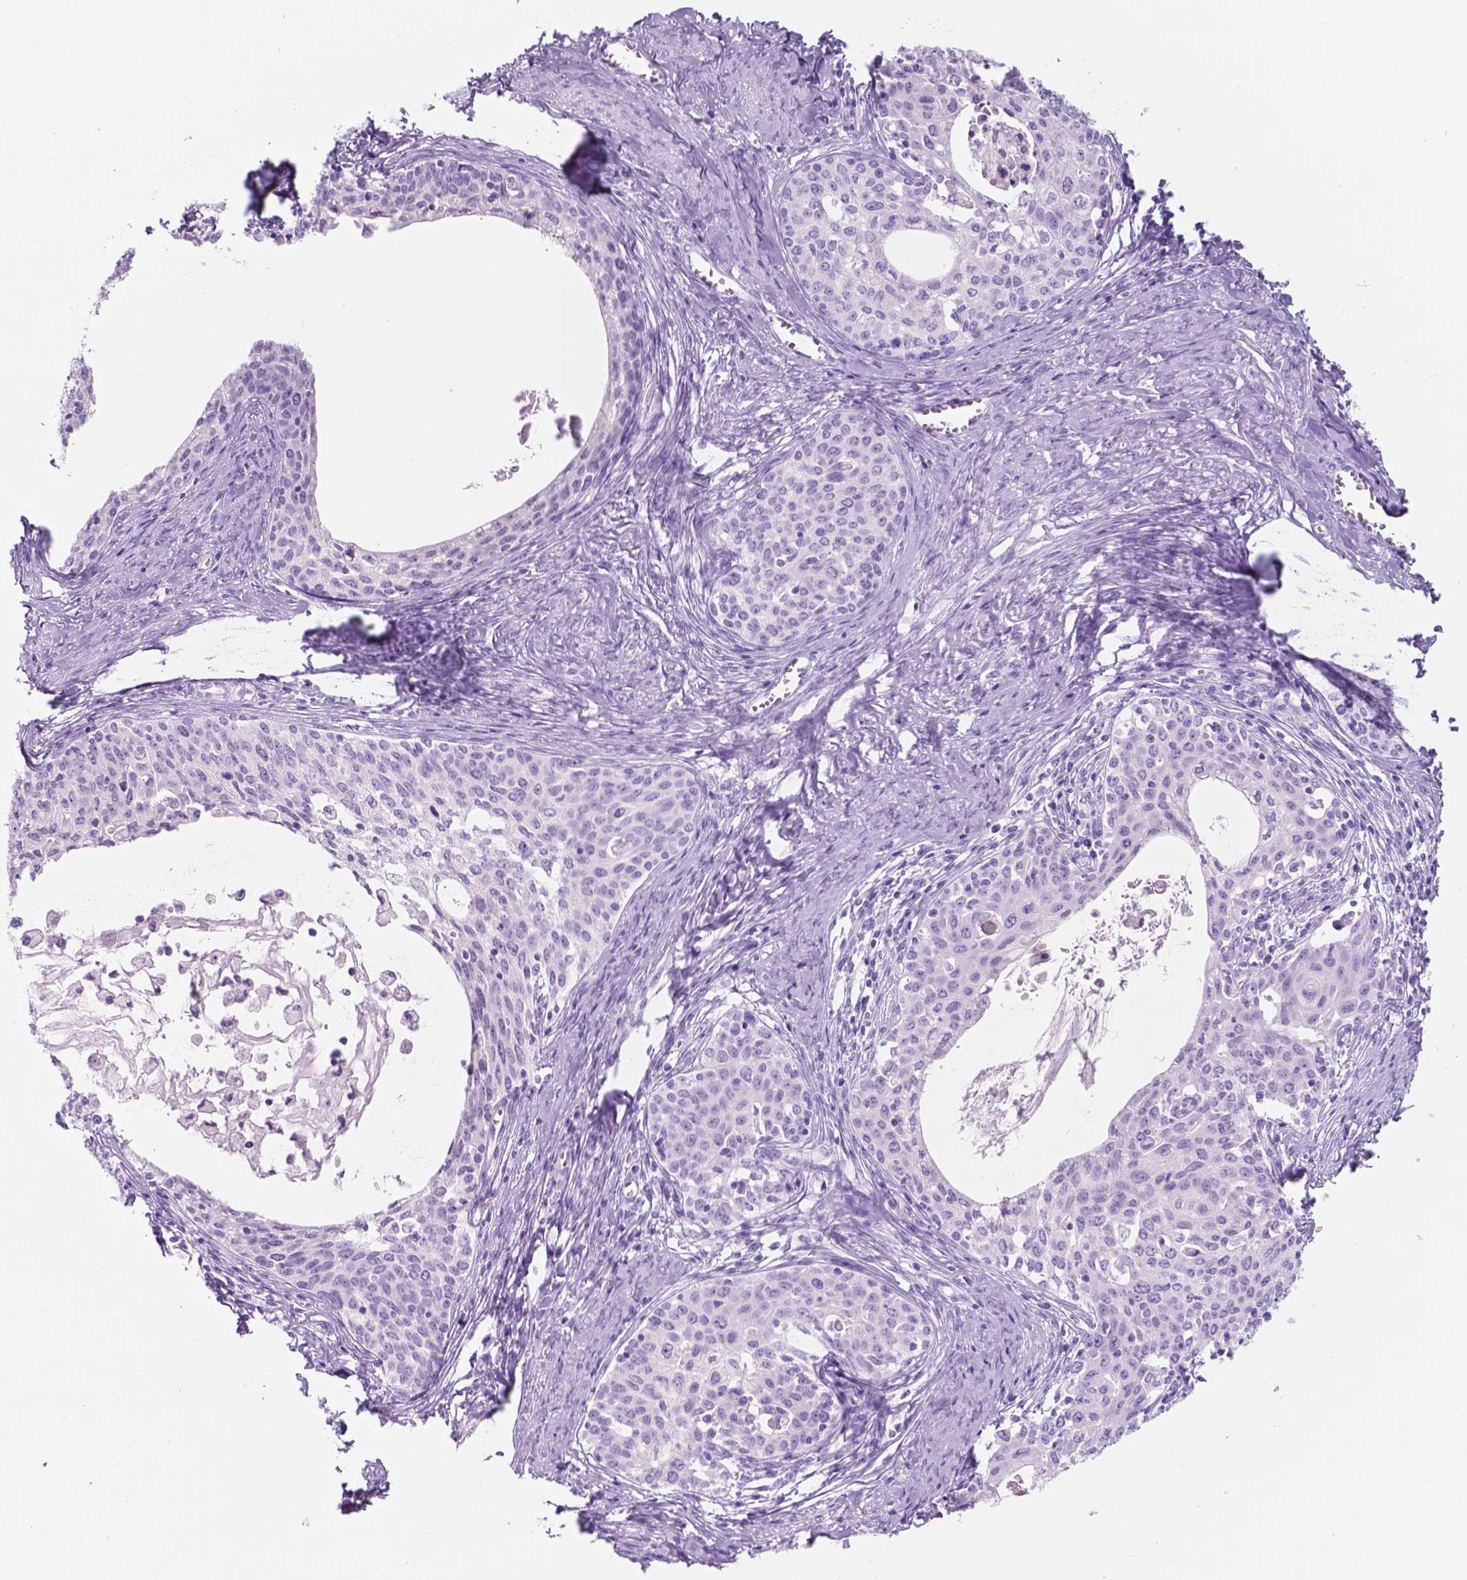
{"staining": {"intensity": "negative", "quantity": "none", "location": "none"}, "tissue": "cervical cancer", "cell_type": "Tumor cells", "image_type": "cancer", "snomed": [{"axis": "morphology", "description": "Squamous cell carcinoma, NOS"}, {"axis": "morphology", "description": "Adenocarcinoma, NOS"}, {"axis": "topography", "description": "Cervix"}], "caption": "DAB immunohistochemical staining of cervical cancer reveals no significant positivity in tumor cells.", "gene": "CUZD1", "patient": {"sex": "female", "age": 52}}